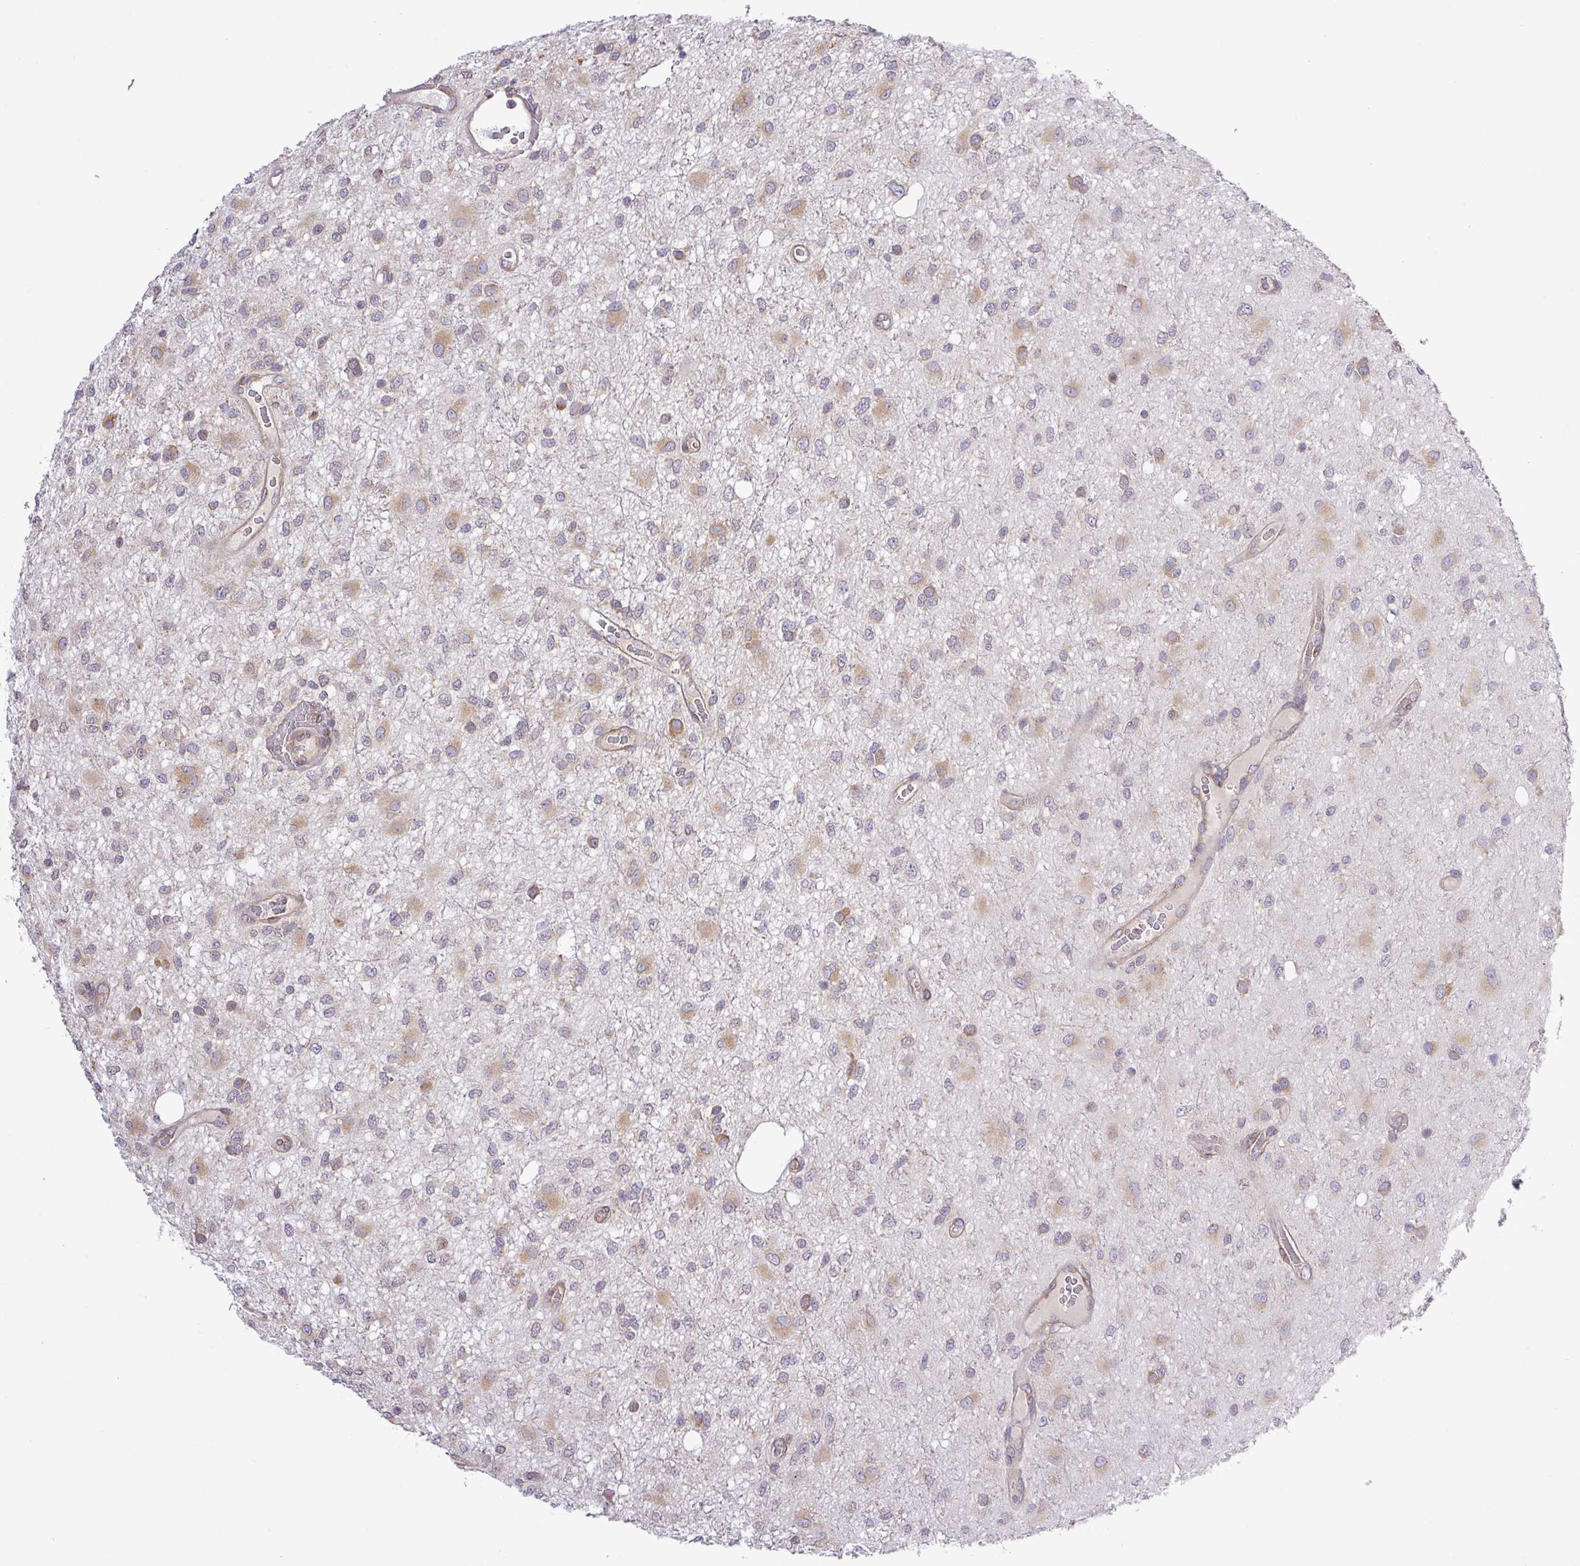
{"staining": {"intensity": "weak", "quantity": "25%-75%", "location": "cytoplasmic/membranous"}, "tissue": "glioma", "cell_type": "Tumor cells", "image_type": "cancer", "snomed": [{"axis": "morphology", "description": "Glioma, malignant, Low grade"}, {"axis": "topography", "description": "Cerebellum"}], "caption": "Immunohistochemistry (IHC) histopathology image of neoplastic tissue: low-grade glioma (malignant) stained using IHC demonstrates low levels of weak protein expression localized specifically in the cytoplasmic/membranous of tumor cells, appearing as a cytoplasmic/membranous brown color.", "gene": "FAM222B", "patient": {"sex": "female", "age": 5}}